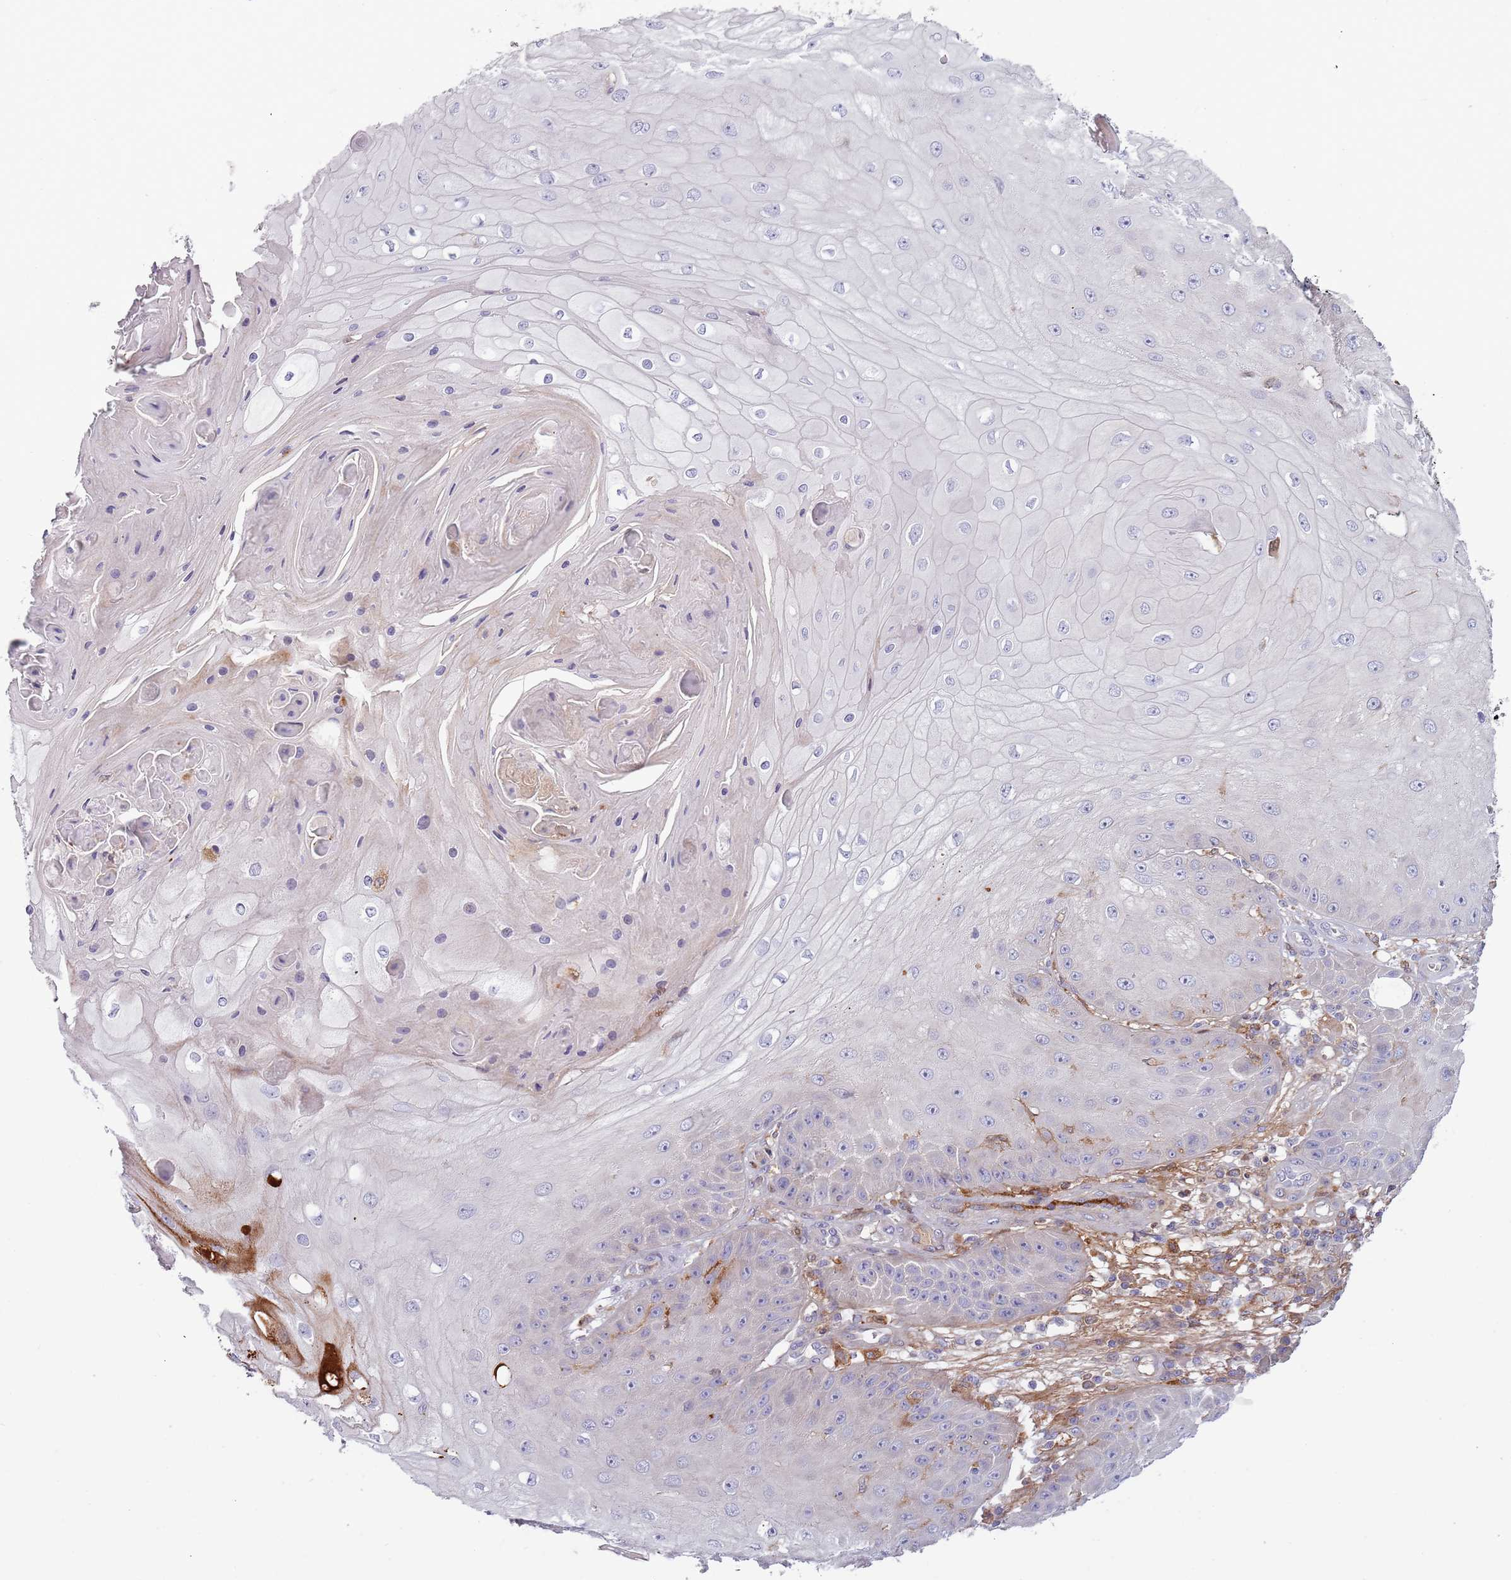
{"staining": {"intensity": "negative", "quantity": "none", "location": "none"}, "tissue": "skin cancer", "cell_type": "Tumor cells", "image_type": "cancer", "snomed": [{"axis": "morphology", "description": "Squamous cell carcinoma, NOS"}, {"axis": "topography", "description": "Skin"}], "caption": "This is a micrograph of IHC staining of skin squamous cell carcinoma, which shows no staining in tumor cells. The staining is performed using DAB brown chromogen with nuclei counter-stained in using hematoxylin.", "gene": "NADK", "patient": {"sex": "male", "age": 70}}